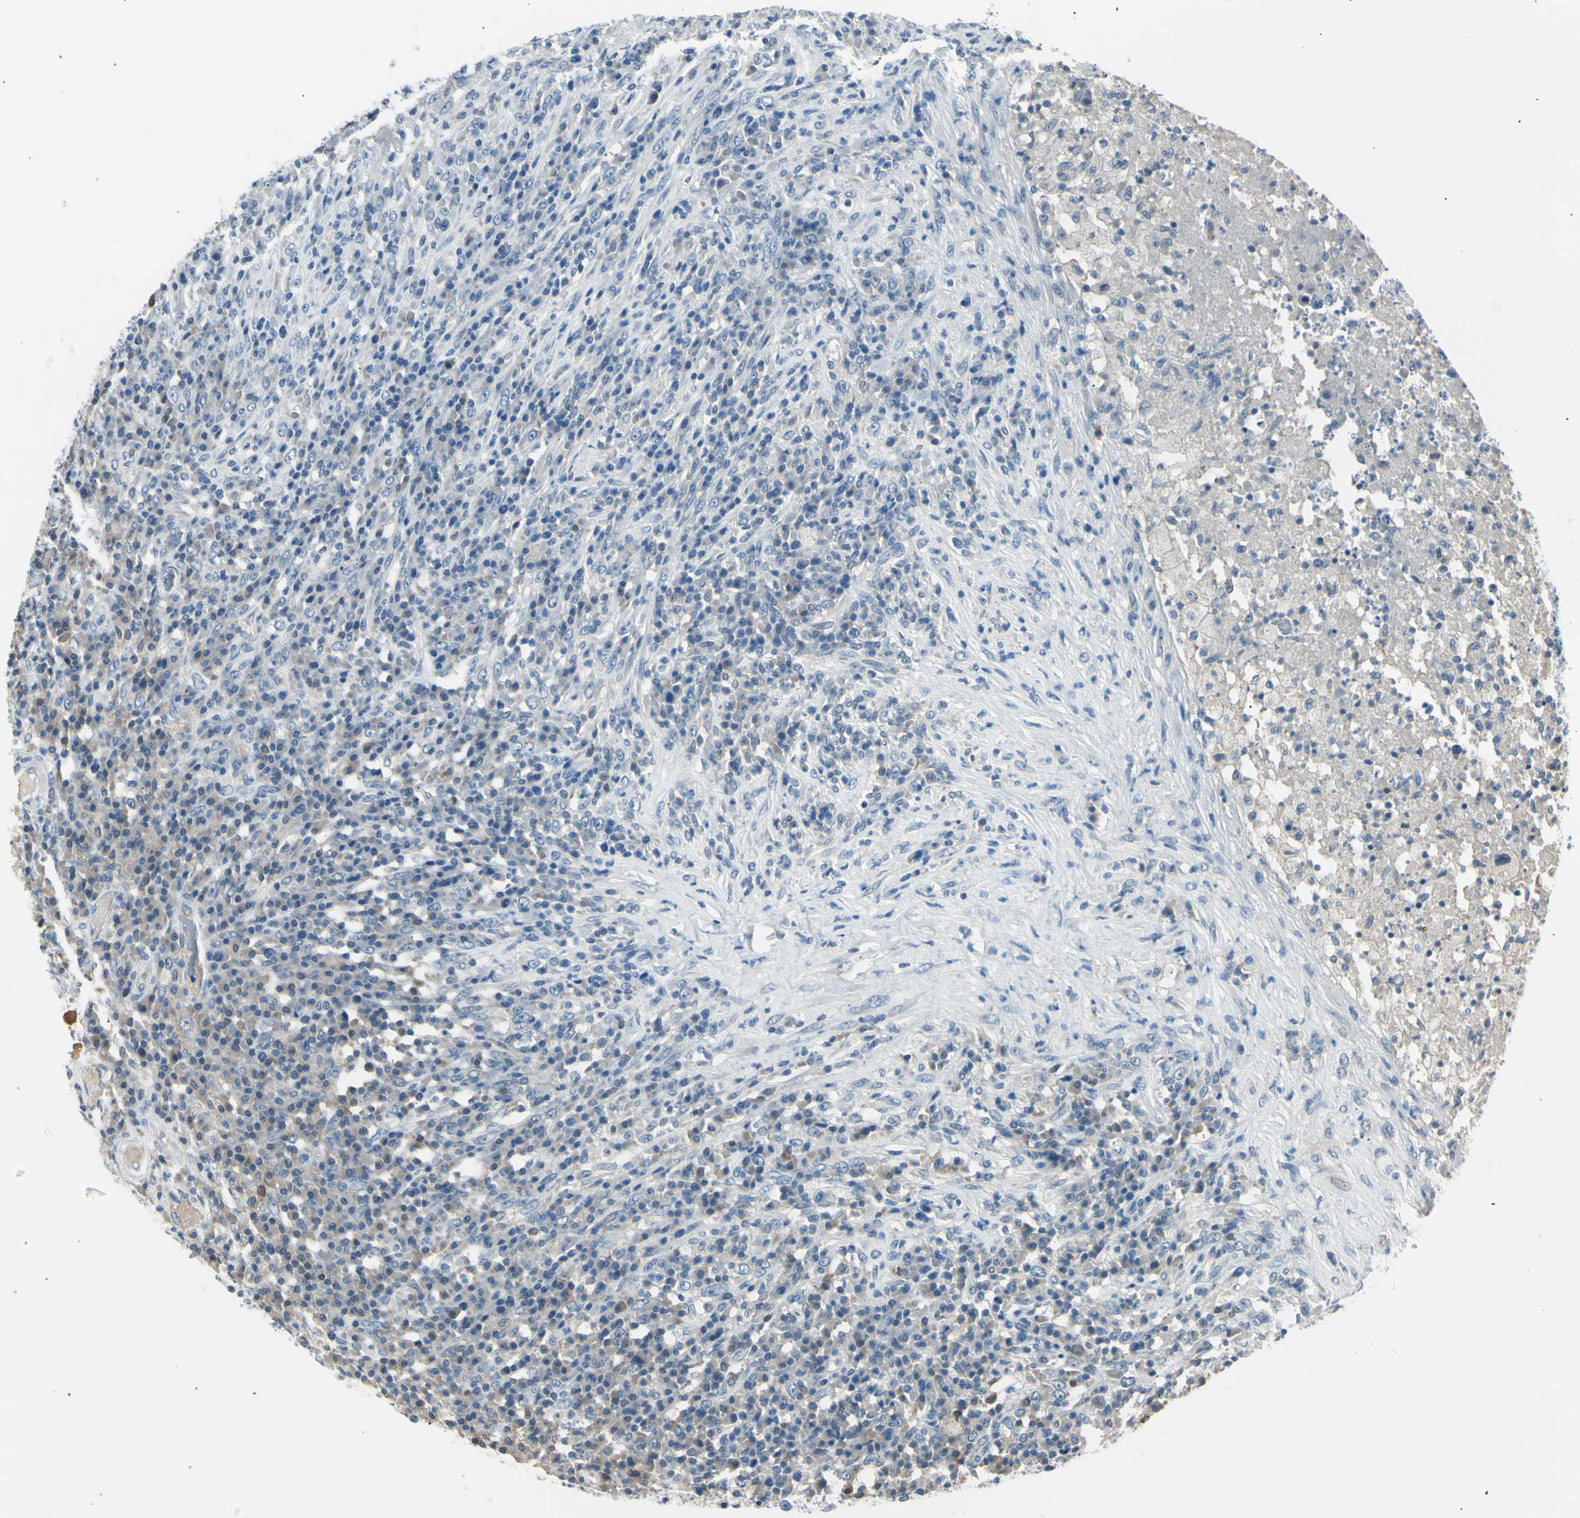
{"staining": {"intensity": "weak", "quantity": "<25%", "location": "cytoplasmic/membranous"}, "tissue": "testis cancer", "cell_type": "Tumor cells", "image_type": "cancer", "snomed": [{"axis": "morphology", "description": "Necrosis, NOS"}, {"axis": "morphology", "description": "Carcinoma, Embryonal, NOS"}, {"axis": "topography", "description": "Testis"}], "caption": "IHC micrograph of neoplastic tissue: testis embryonal carcinoma stained with DAB (3,3'-diaminobenzidine) demonstrates no significant protein staining in tumor cells.", "gene": "LHPP", "patient": {"sex": "male", "age": 19}}